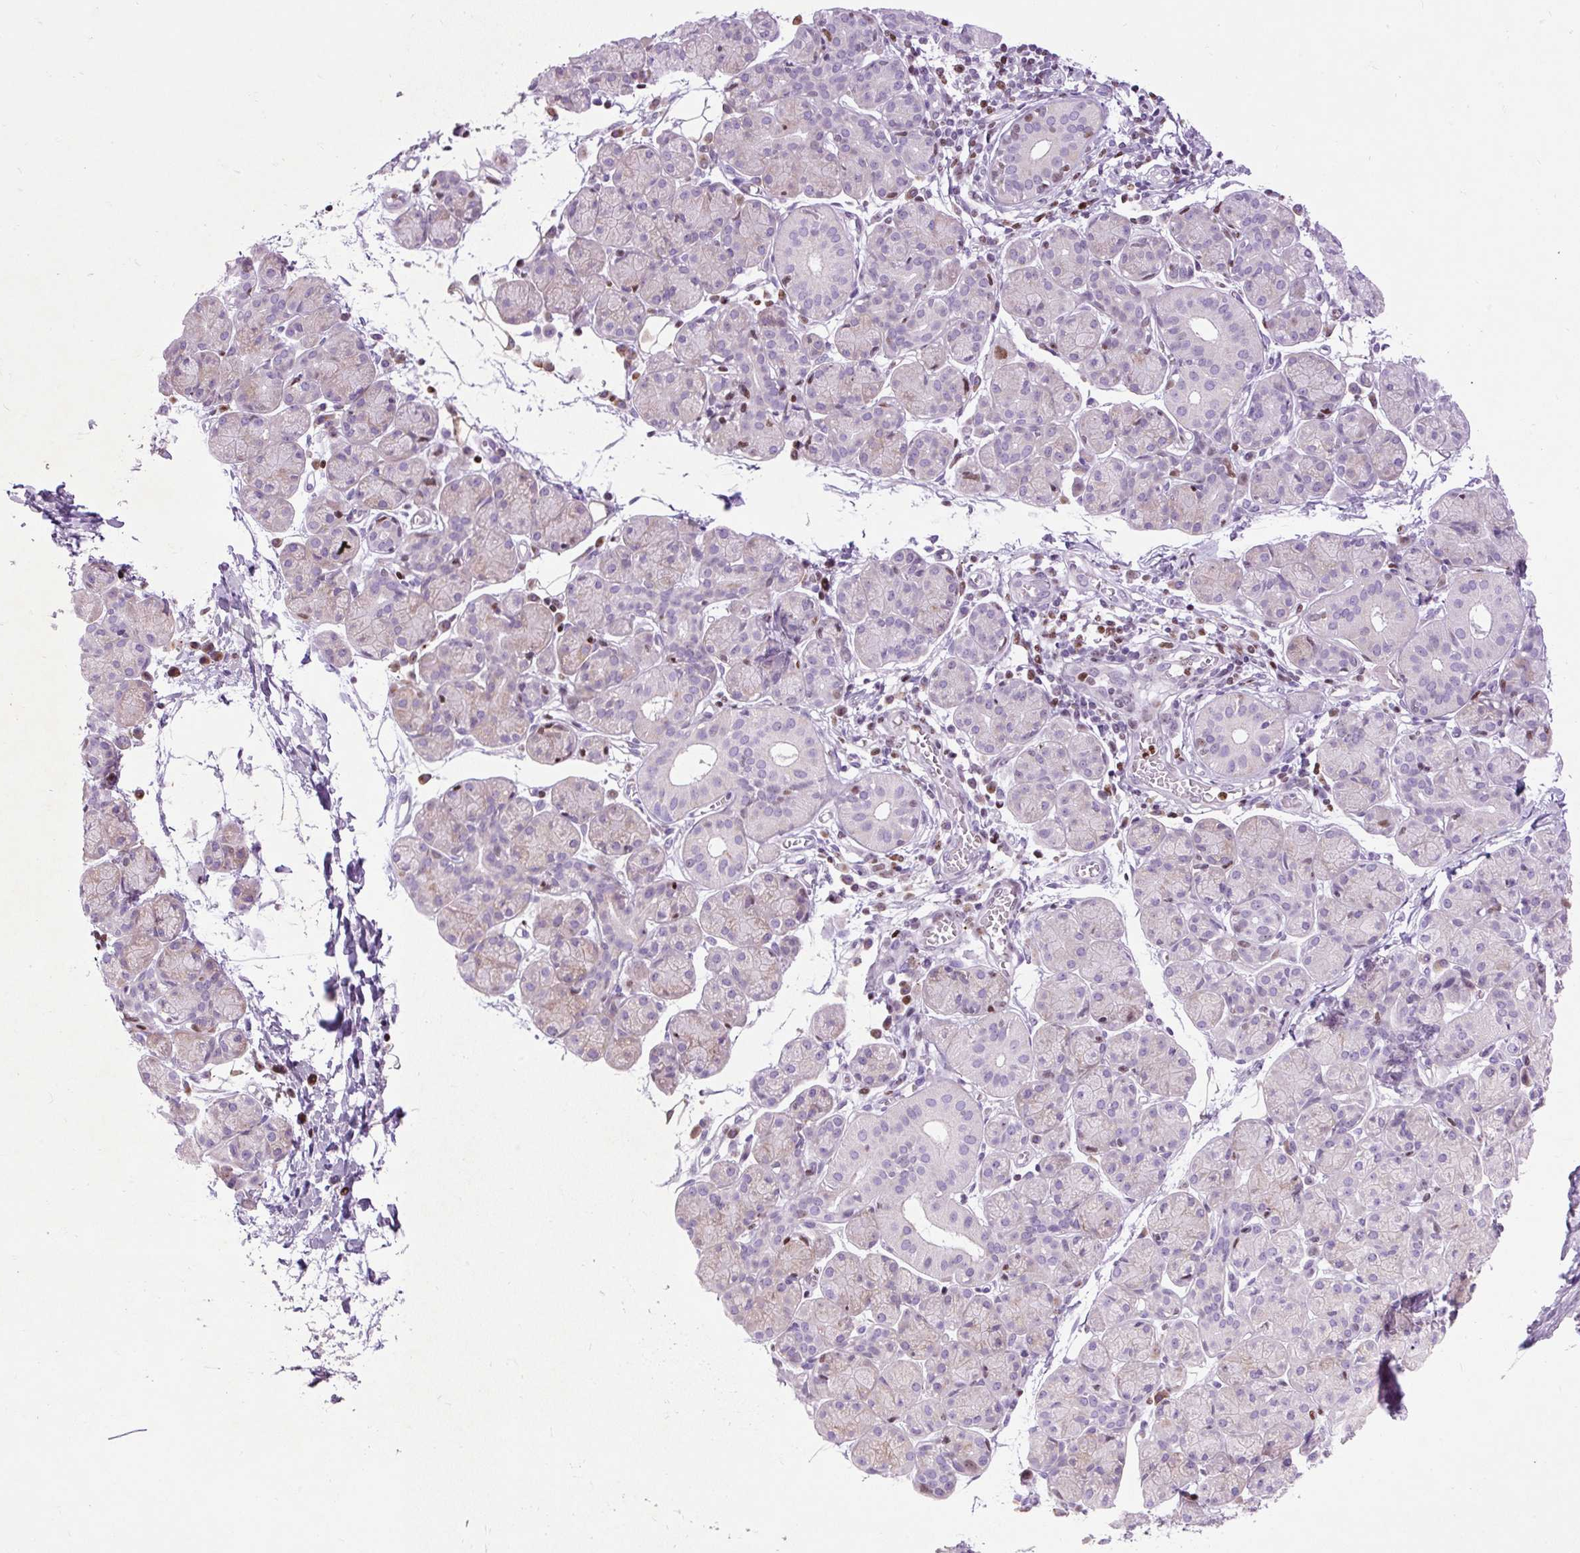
{"staining": {"intensity": "negative", "quantity": "none", "location": "none"}, "tissue": "salivary gland", "cell_type": "Glandular cells", "image_type": "normal", "snomed": [{"axis": "morphology", "description": "Normal tissue, NOS"}, {"axis": "morphology", "description": "Inflammation, NOS"}, {"axis": "topography", "description": "Lymph node"}, {"axis": "topography", "description": "Salivary gland"}], "caption": "Immunohistochemistry (IHC) micrograph of benign salivary gland stained for a protein (brown), which demonstrates no expression in glandular cells. (DAB IHC, high magnification).", "gene": "SPC24", "patient": {"sex": "male", "age": 3}}